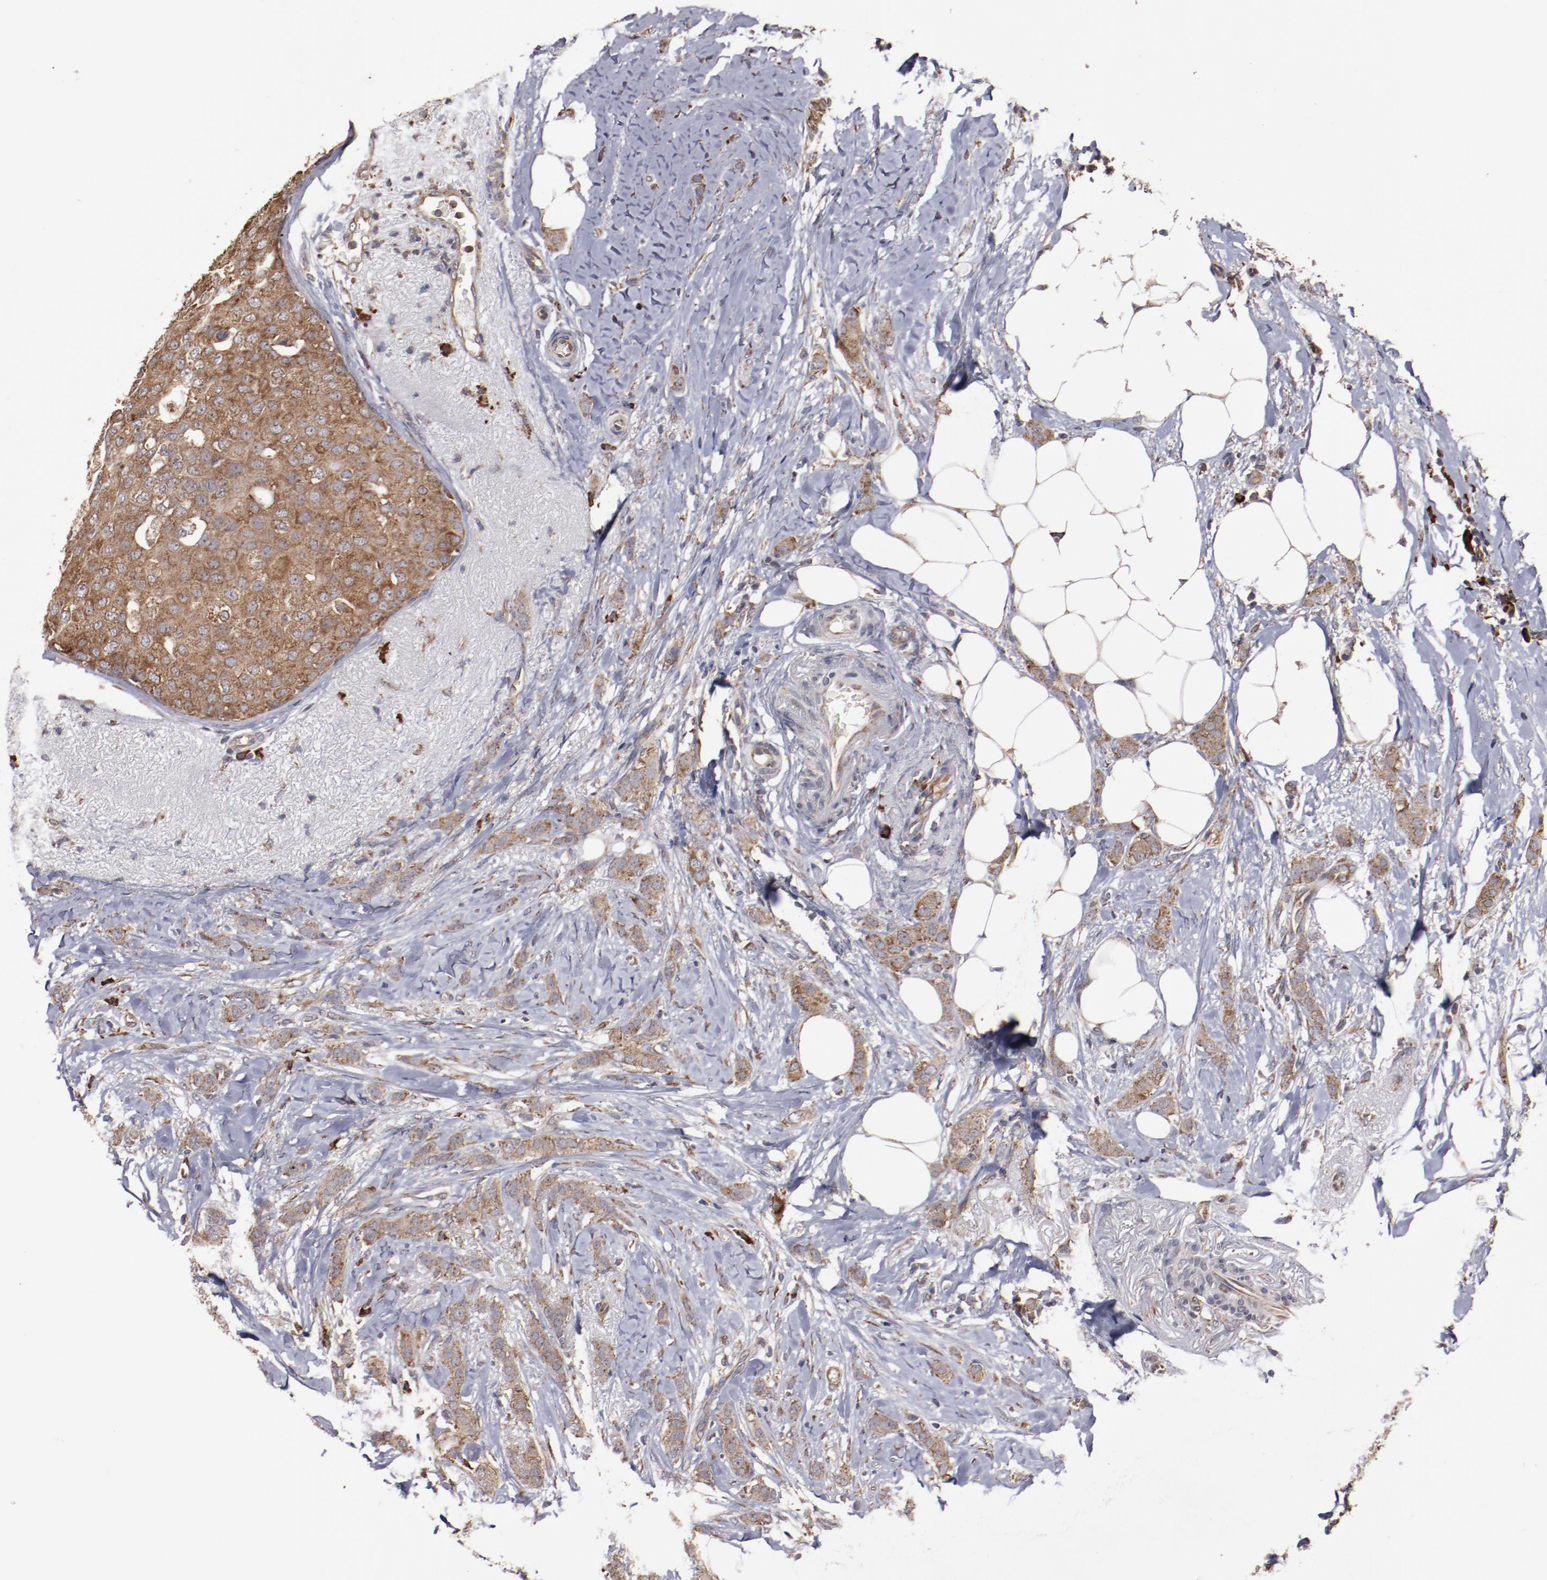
{"staining": {"intensity": "strong", "quantity": ">75%", "location": "cytoplasmic/membranous"}, "tissue": "breast cancer", "cell_type": "Tumor cells", "image_type": "cancer", "snomed": [{"axis": "morphology", "description": "Lobular carcinoma"}, {"axis": "topography", "description": "Breast"}], "caption": "Tumor cells demonstrate high levels of strong cytoplasmic/membranous expression in about >75% of cells in breast cancer.", "gene": "RPS4Y1", "patient": {"sex": "female", "age": 55}}